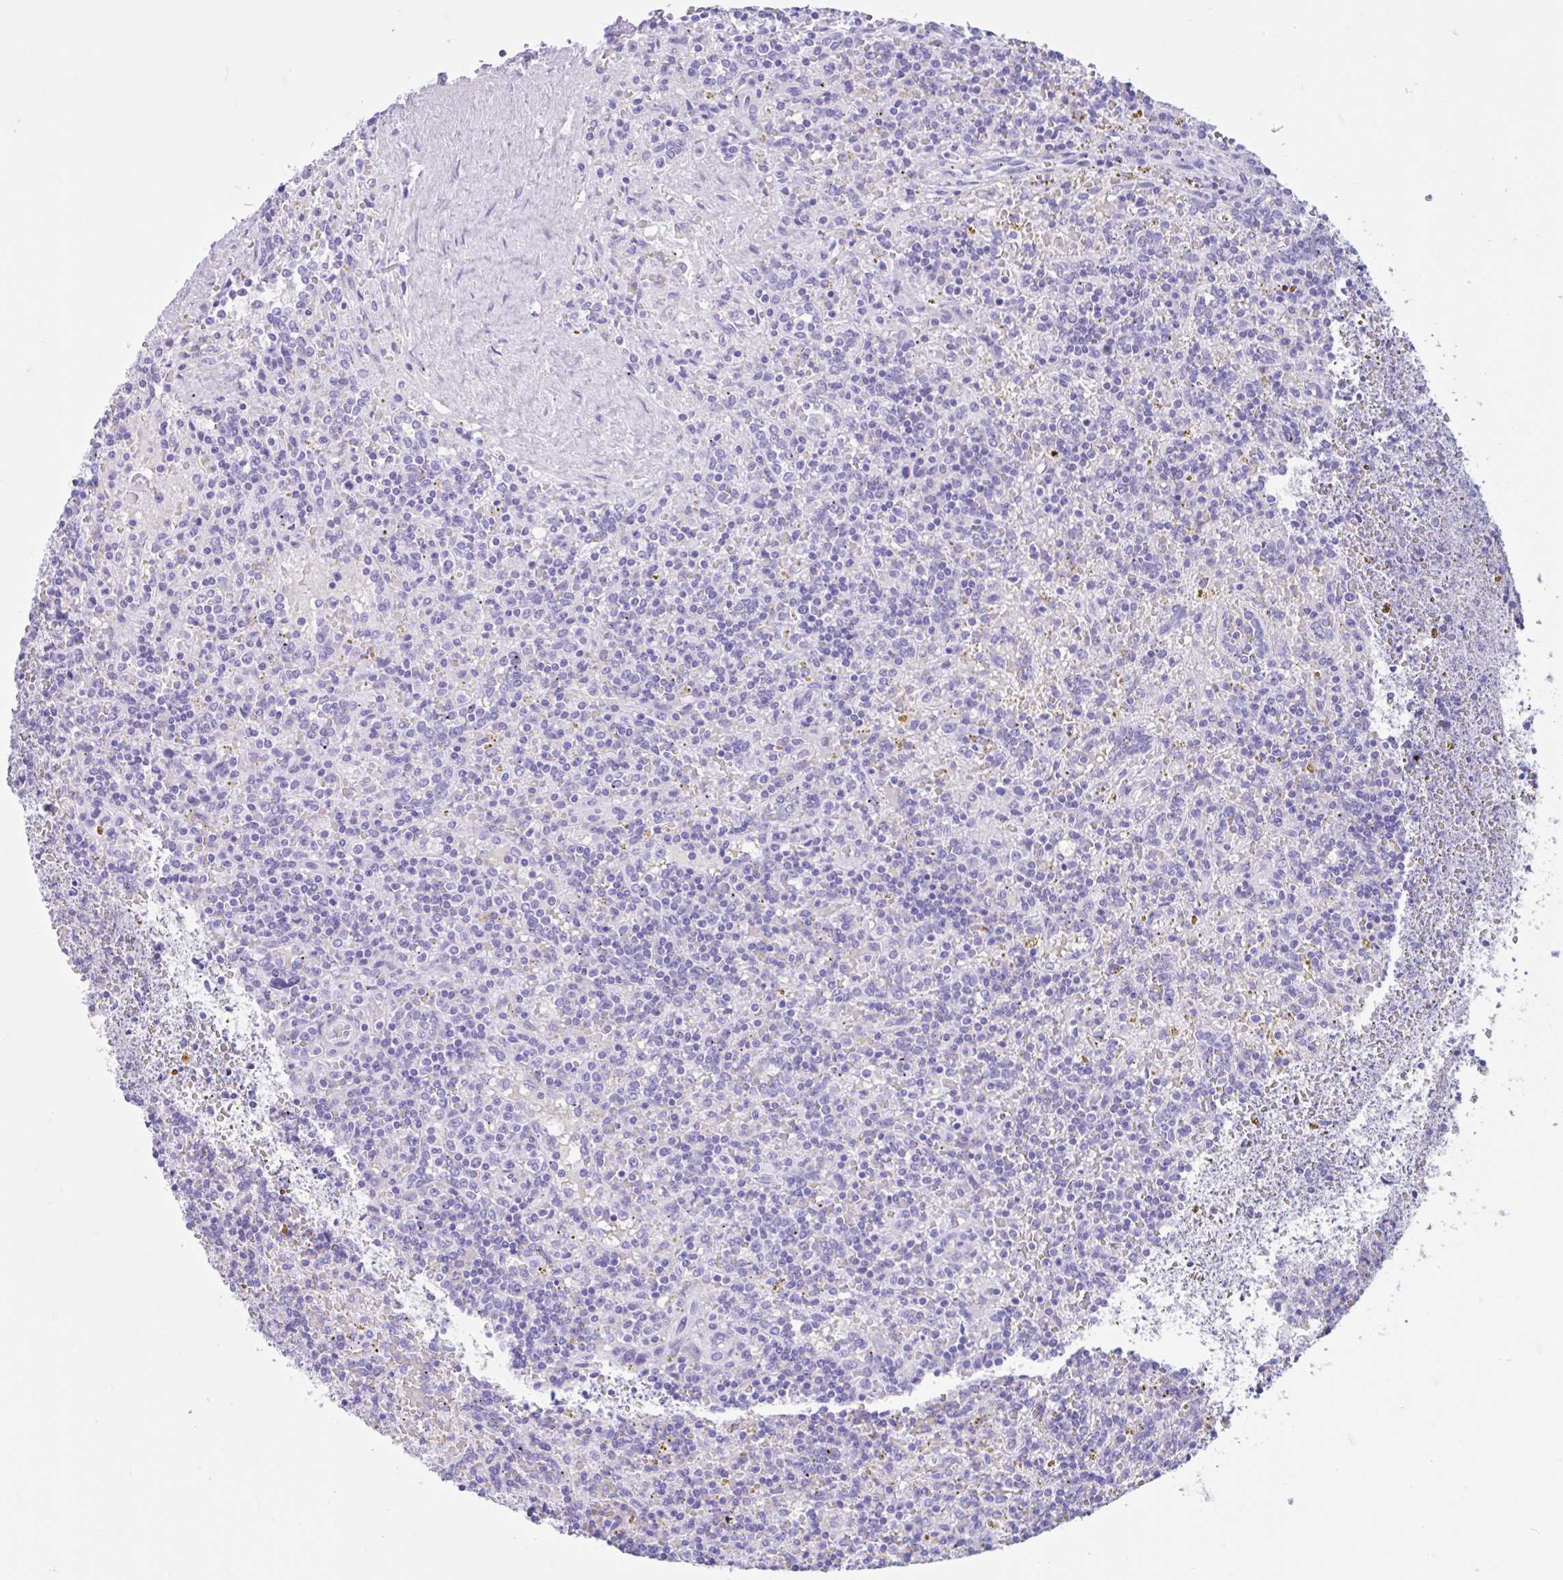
{"staining": {"intensity": "negative", "quantity": "none", "location": "none"}, "tissue": "lymphoma", "cell_type": "Tumor cells", "image_type": "cancer", "snomed": [{"axis": "morphology", "description": "Malignant lymphoma, non-Hodgkin's type, Low grade"}, {"axis": "topography", "description": "Spleen"}], "caption": "Tumor cells show no significant positivity in malignant lymphoma, non-Hodgkin's type (low-grade).", "gene": "IAPP", "patient": {"sex": "male", "age": 67}}